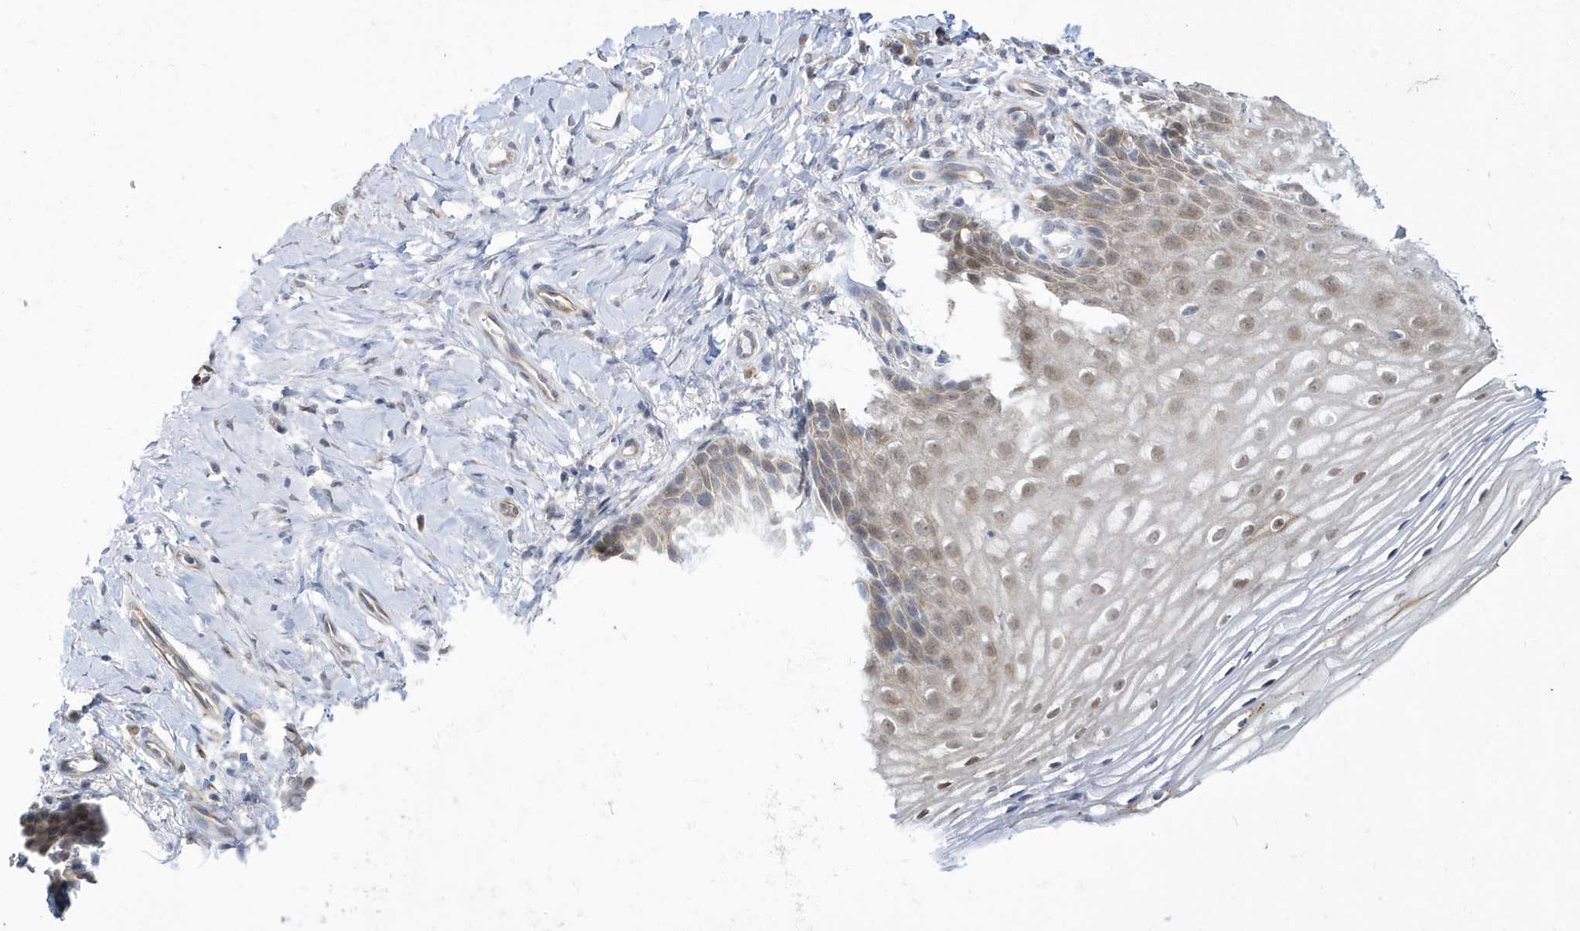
{"staining": {"intensity": "moderate", "quantity": "25%-75%", "location": "cytoplasmic/membranous,nuclear"}, "tissue": "vagina", "cell_type": "Squamous epithelial cells", "image_type": "normal", "snomed": [{"axis": "morphology", "description": "Normal tissue, NOS"}, {"axis": "topography", "description": "Vagina"}], "caption": "DAB immunohistochemical staining of normal human vagina displays moderate cytoplasmic/membranous,nuclear protein staining in approximately 25%-75% of squamous epithelial cells. The staining was performed using DAB (3,3'-diaminobenzidine) to visualize the protein expression in brown, while the nuclei were stained in blue with hematoxylin (Magnification: 20x).", "gene": "ZNF654", "patient": {"sex": "female", "age": 60}}